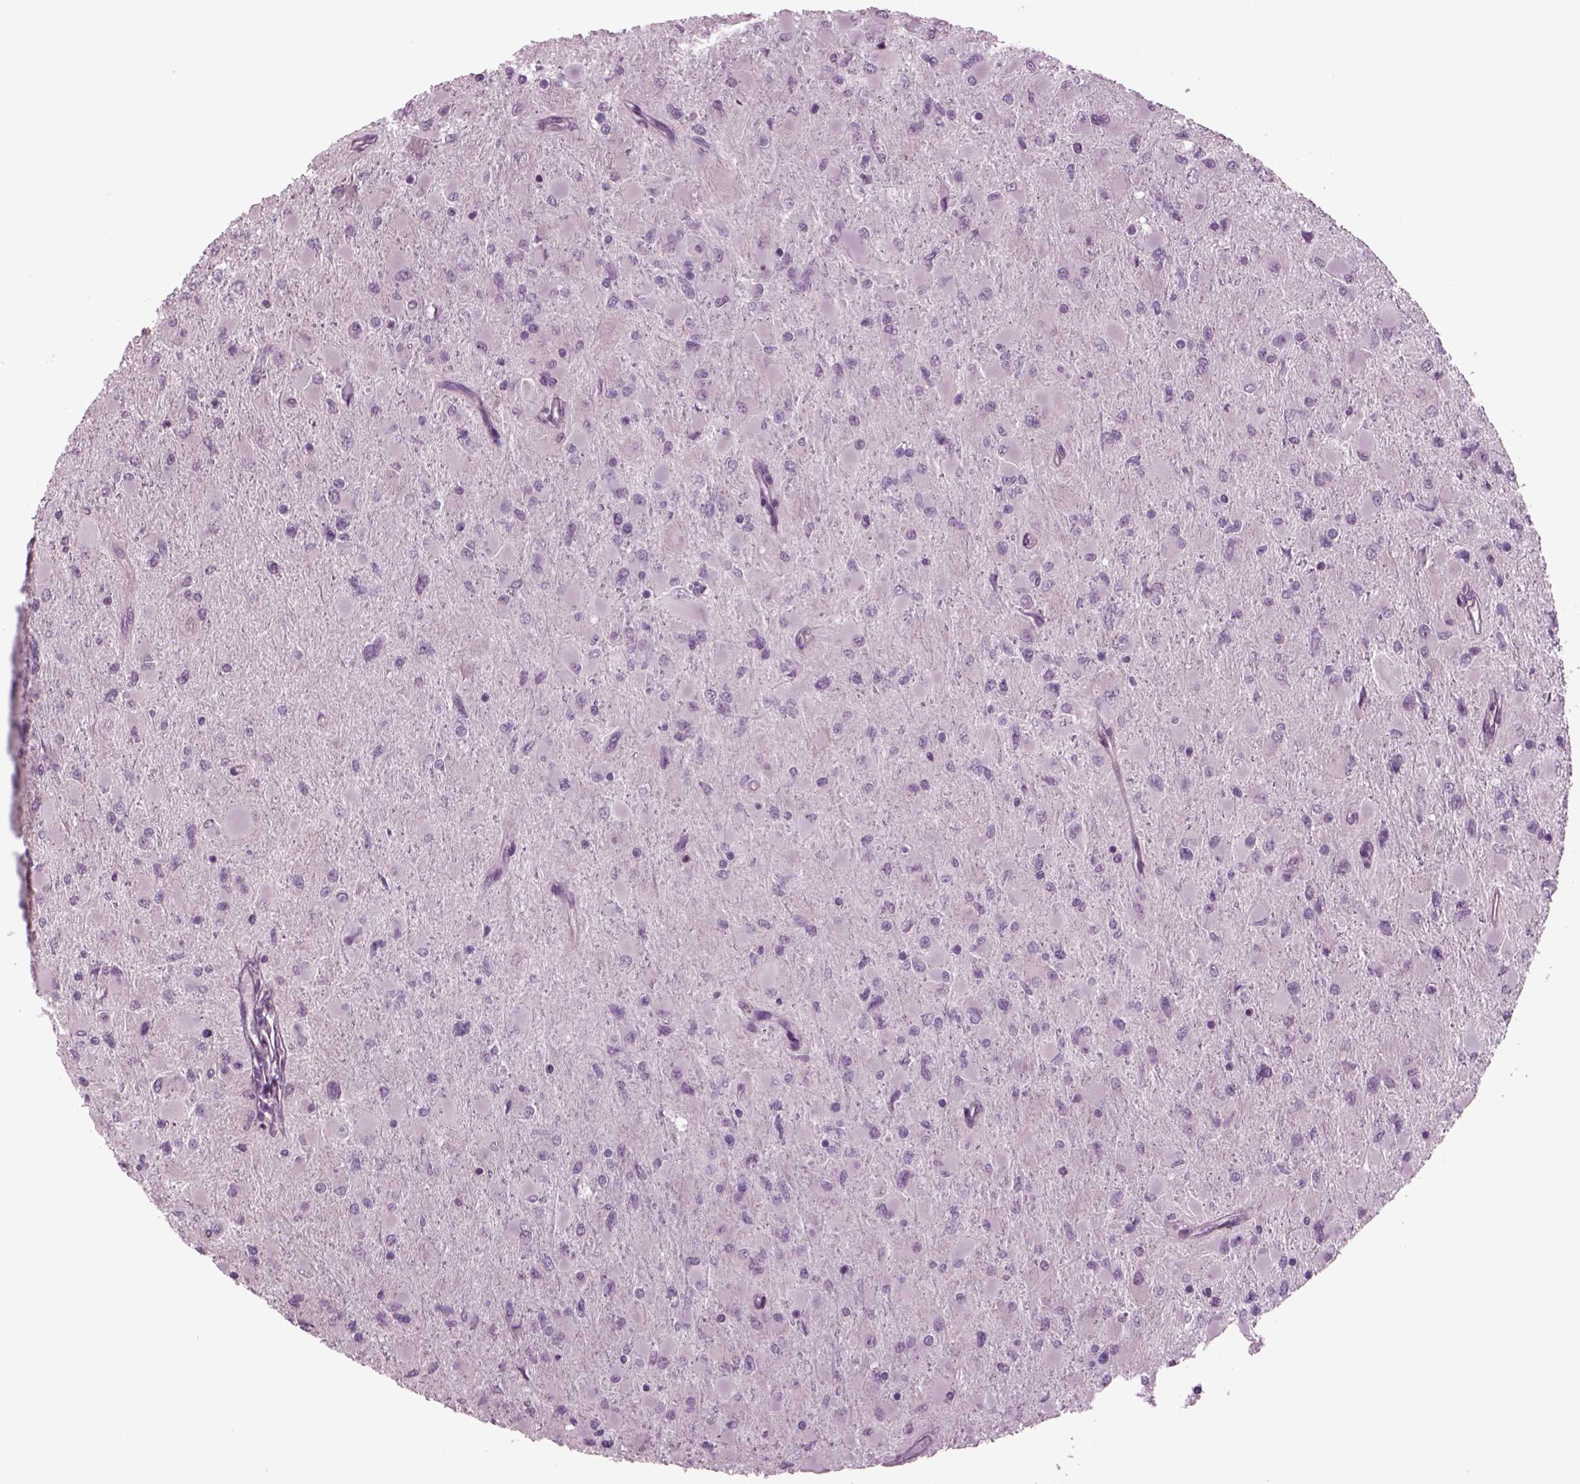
{"staining": {"intensity": "negative", "quantity": "none", "location": "none"}, "tissue": "glioma", "cell_type": "Tumor cells", "image_type": "cancer", "snomed": [{"axis": "morphology", "description": "Glioma, malignant, High grade"}, {"axis": "topography", "description": "Cerebral cortex"}], "caption": "Immunohistochemistry micrograph of neoplastic tissue: high-grade glioma (malignant) stained with DAB (3,3'-diaminobenzidine) displays no significant protein staining in tumor cells.", "gene": "ODF3", "patient": {"sex": "female", "age": 36}}